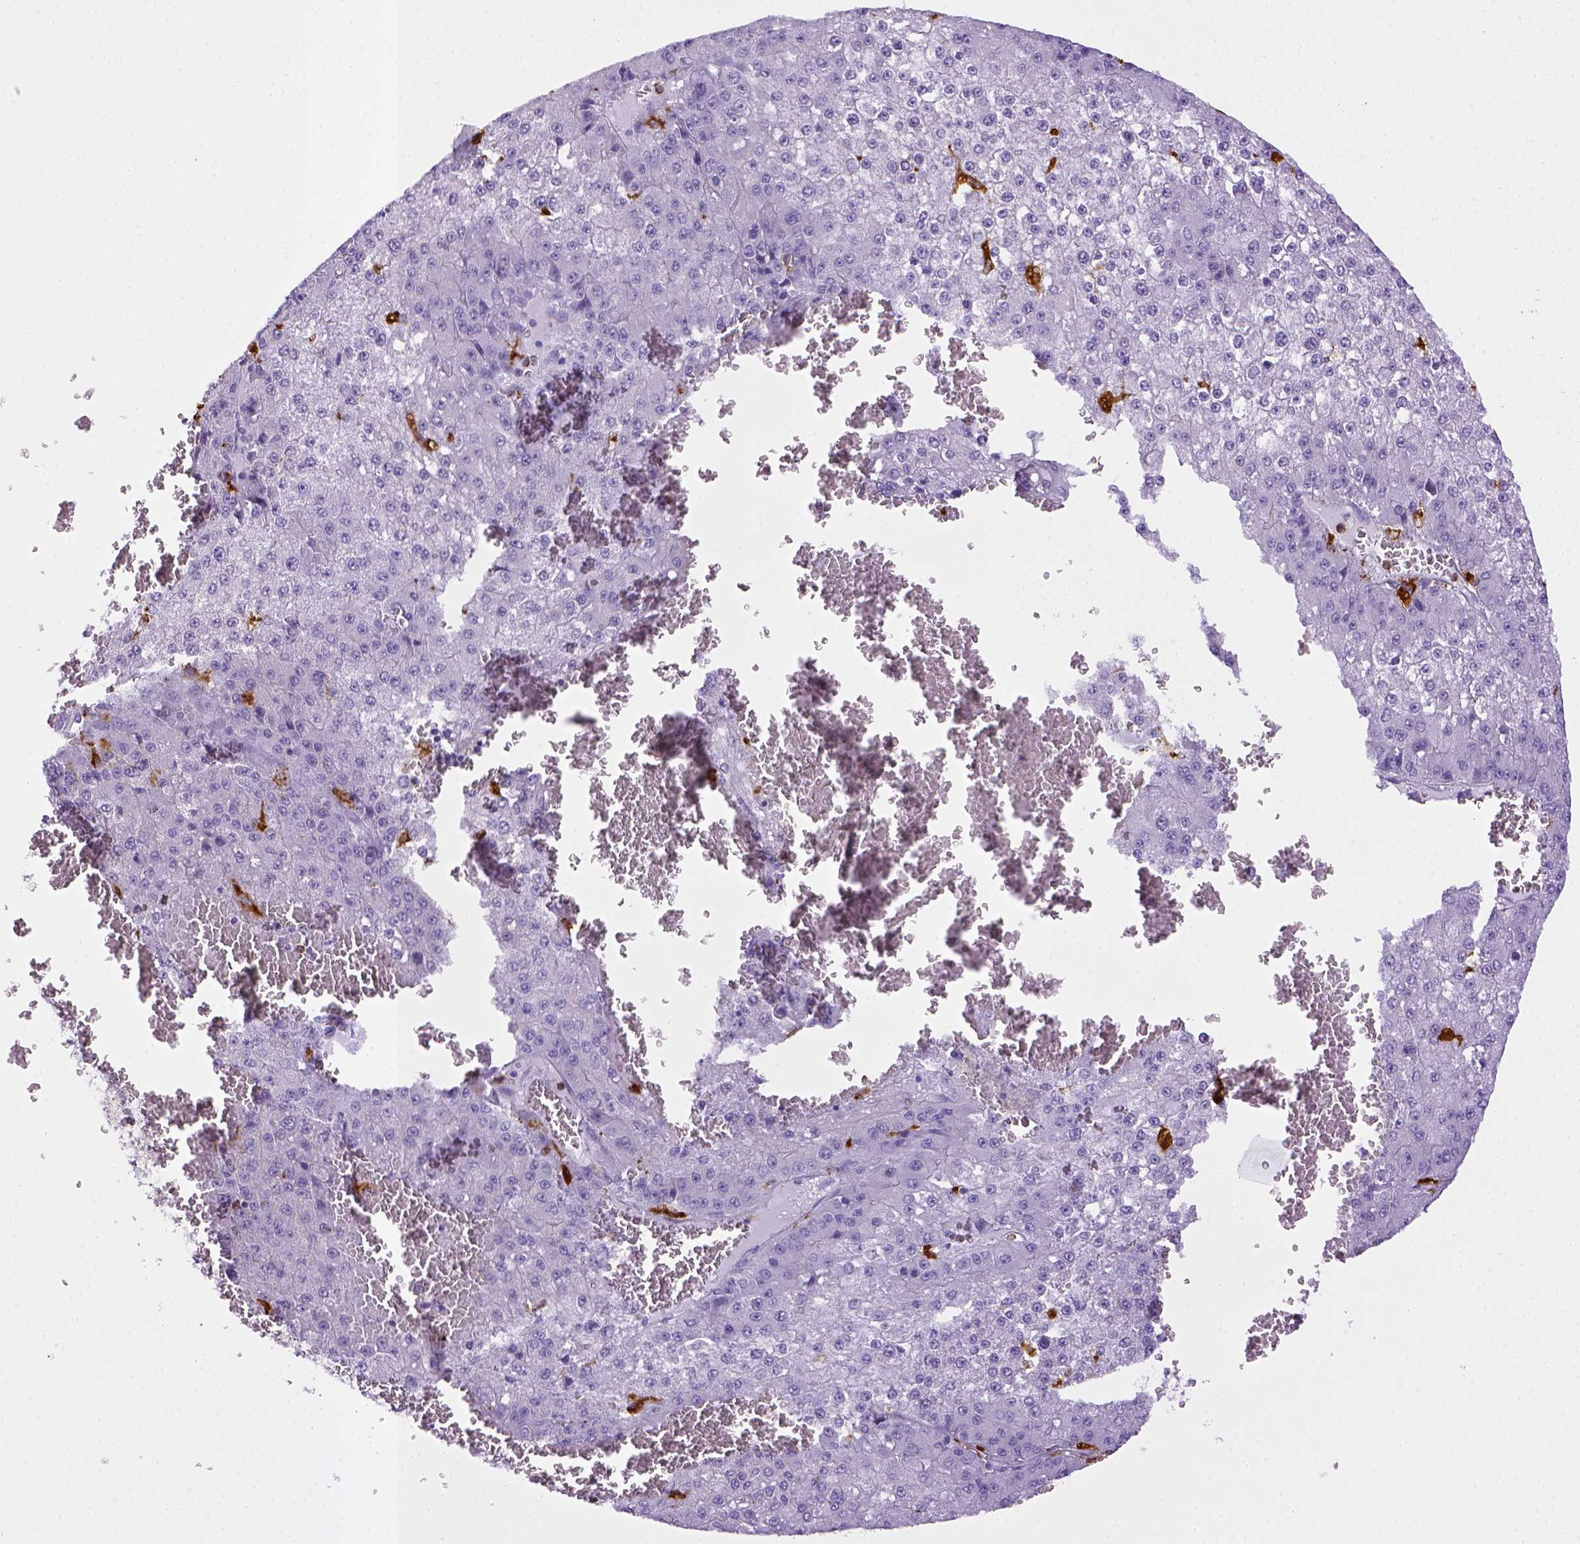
{"staining": {"intensity": "negative", "quantity": "none", "location": "none"}, "tissue": "liver cancer", "cell_type": "Tumor cells", "image_type": "cancer", "snomed": [{"axis": "morphology", "description": "Carcinoma, Hepatocellular, NOS"}, {"axis": "topography", "description": "Liver"}], "caption": "IHC micrograph of human liver cancer (hepatocellular carcinoma) stained for a protein (brown), which exhibits no positivity in tumor cells. (Immunohistochemistry, brightfield microscopy, high magnification).", "gene": "CD68", "patient": {"sex": "female", "age": 73}}